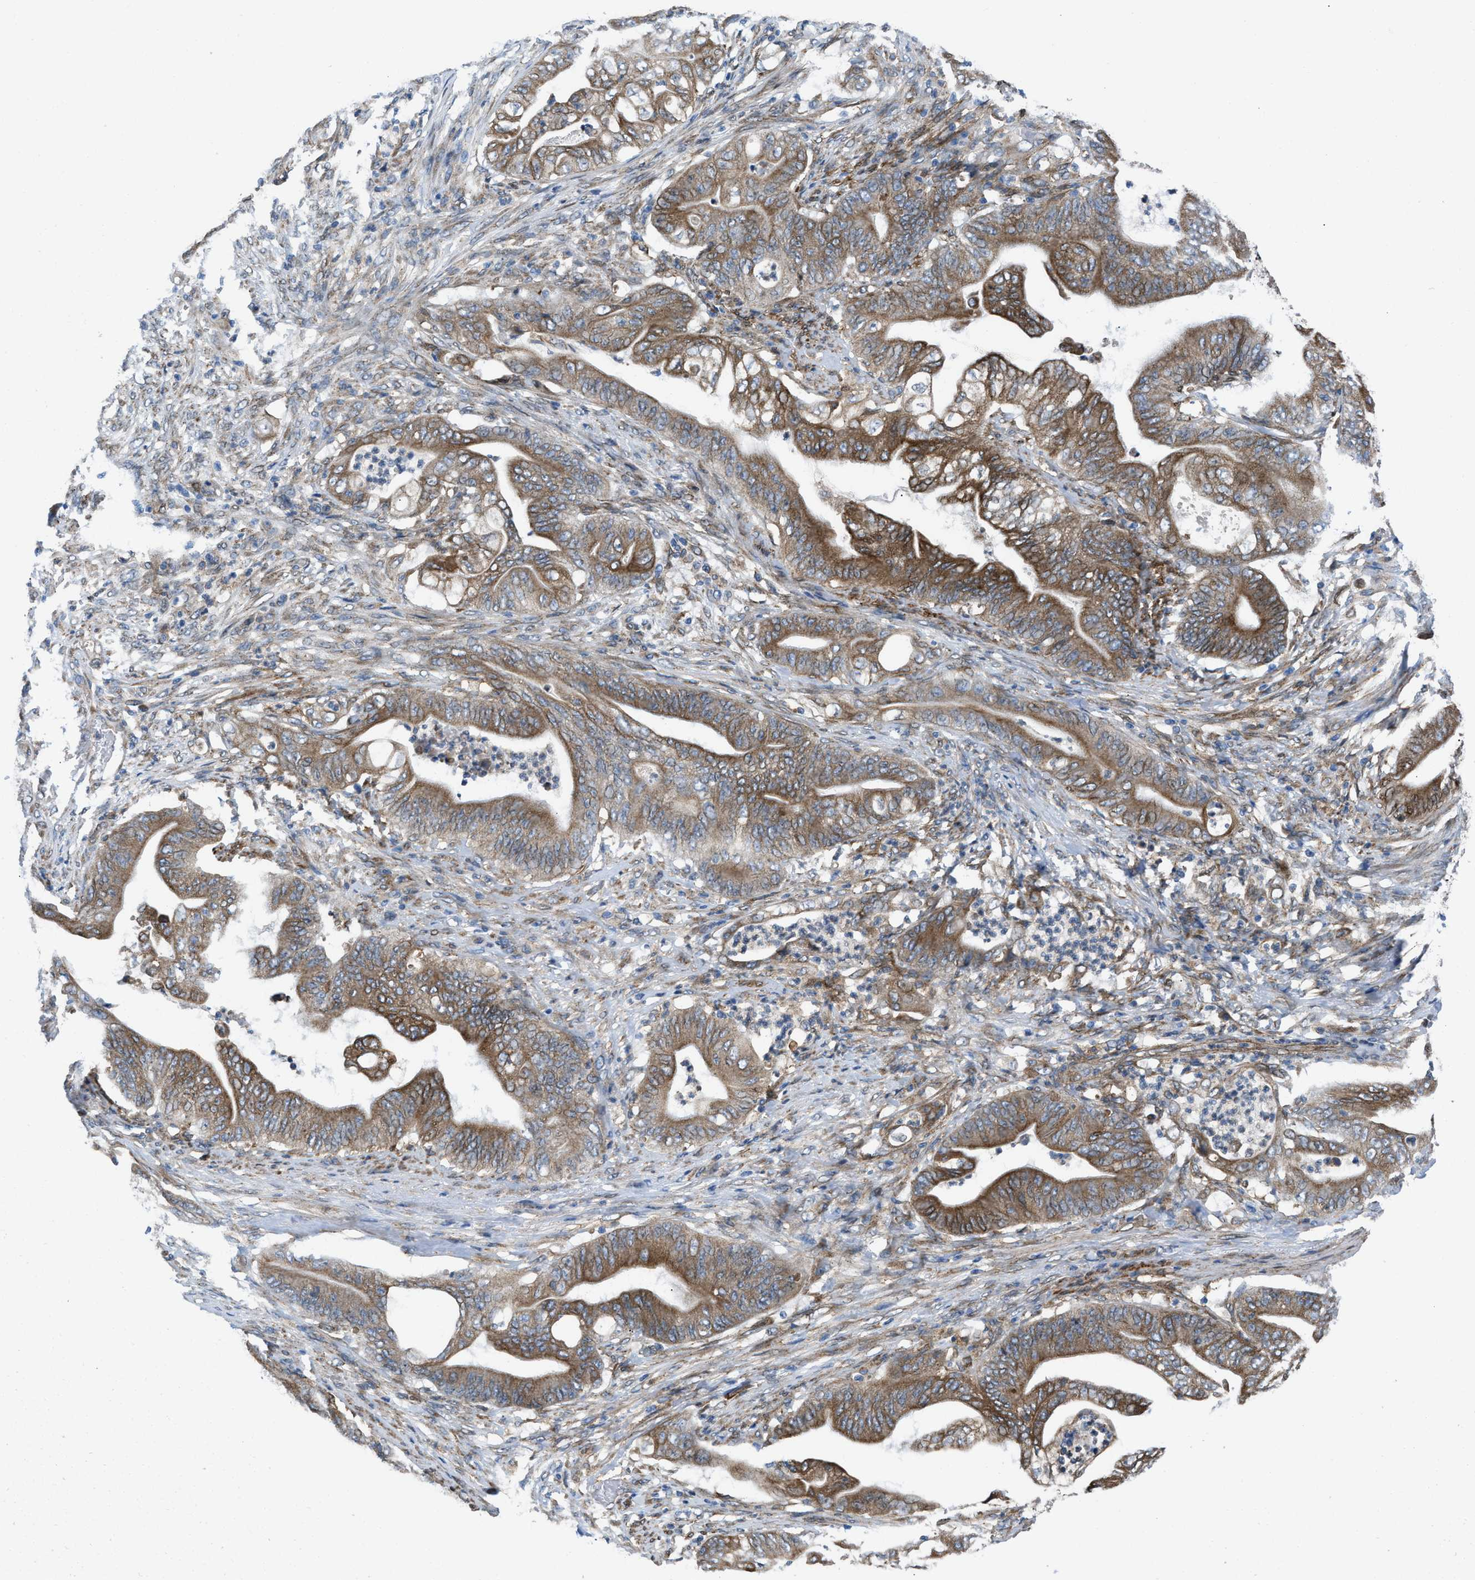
{"staining": {"intensity": "strong", "quantity": ">75%", "location": "cytoplasmic/membranous"}, "tissue": "stomach cancer", "cell_type": "Tumor cells", "image_type": "cancer", "snomed": [{"axis": "morphology", "description": "Adenocarcinoma, NOS"}, {"axis": "topography", "description": "Stomach"}], "caption": "Human stomach adenocarcinoma stained for a protein (brown) shows strong cytoplasmic/membranous positive staining in approximately >75% of tumor cells.", "gene": "ERLIN2", "patient": {"sex": "female", "age": 73}}